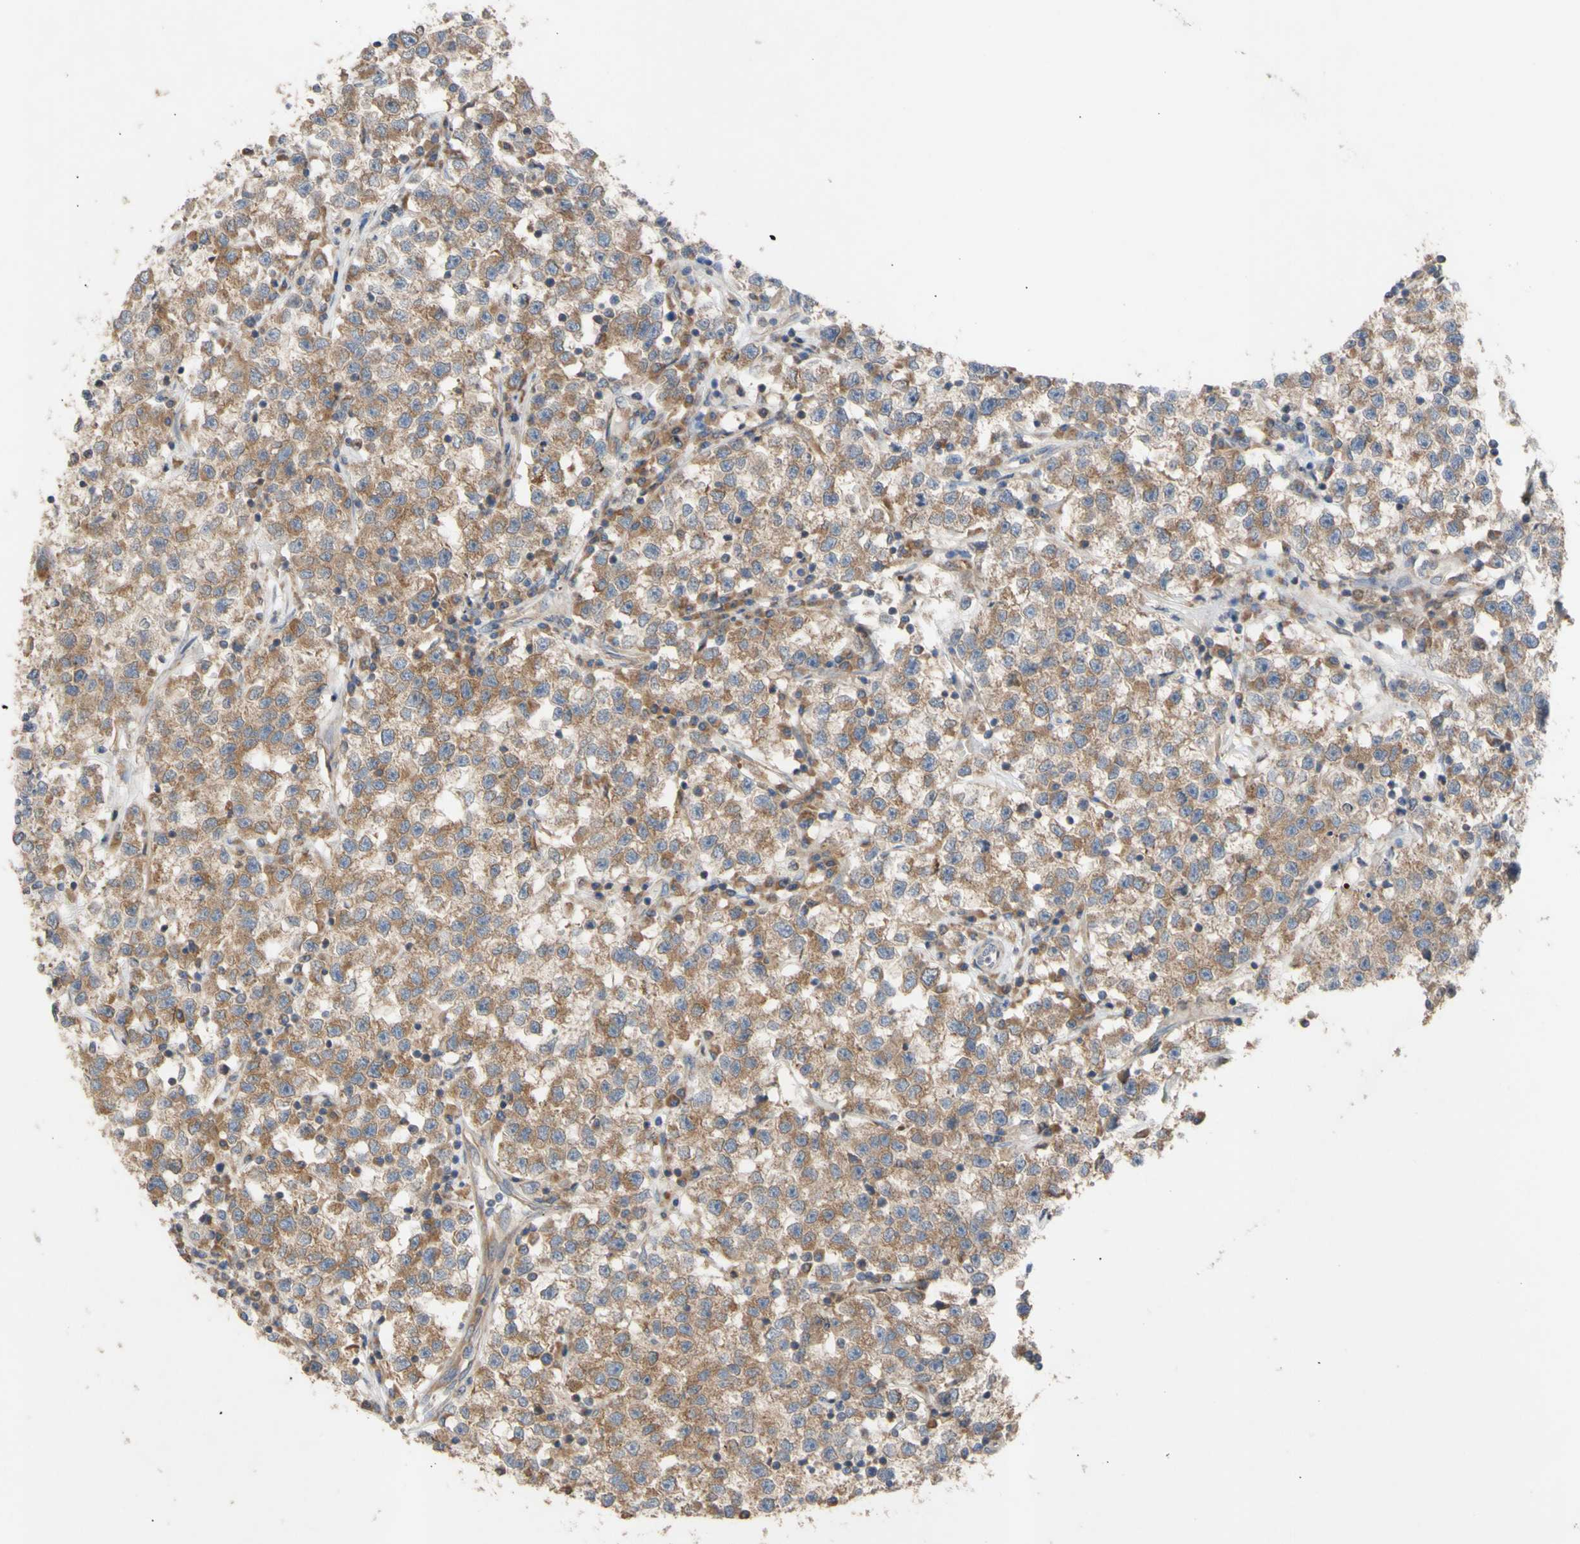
{"staining": {"intensity": "moderate", "quantity": ">75%", "location": "cytoplasmic/membranous"}, "tissue": "testis cancer", "cell_type": "Tumor cells", "image_type": "cancer", "snomed": [{"axis": "morphology", "description": "Seminoma, NOS"}, {"axis": "topography", "description": "Testis"}], "caption": "Protein analysis of testis seminoma tissue demonstrates moderate cytoplasmic/membranous positivity in approximately >75% of tumor cells.", "gene": "EIF2S3", "patient": {"sex": "male", "age": 22}}